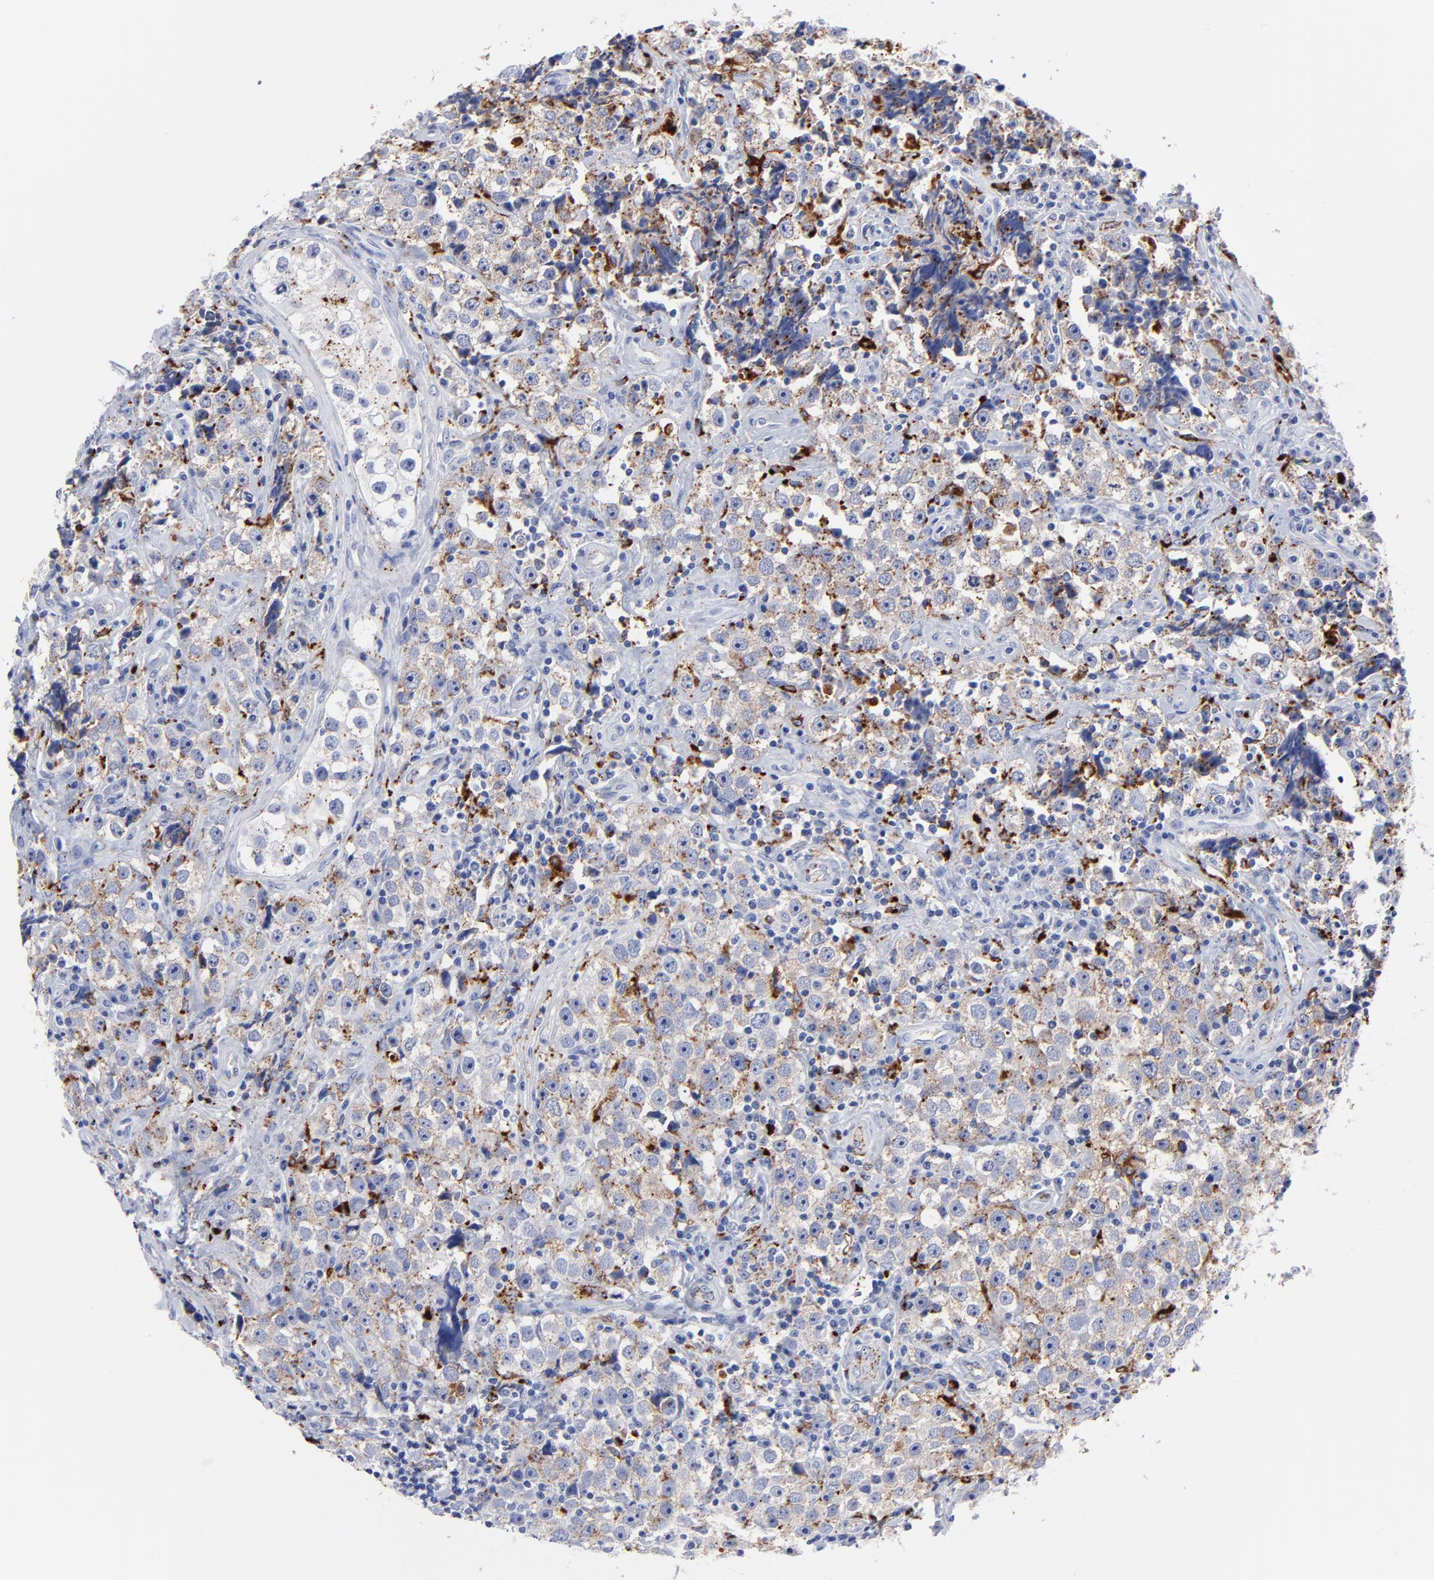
{"staining": {"intensity": "moderate", "quantity": "25%-75%", "location": "cytoplasmic/membranous"}, "tissue": "testis cancer", "cell_type": "Tumor cells", "image_type": "cancer", "snomed": [{"axis": "morphology", "description": "Seminoma, NOS"}, {"axis": "topography", "description": "Testis"}], "caption": "Human testis cancer stained with a protein marker demonstrates moderate staining in tumor cells.", "gene": "CPVL", "patient": {"sex": "male", "age": 32}}